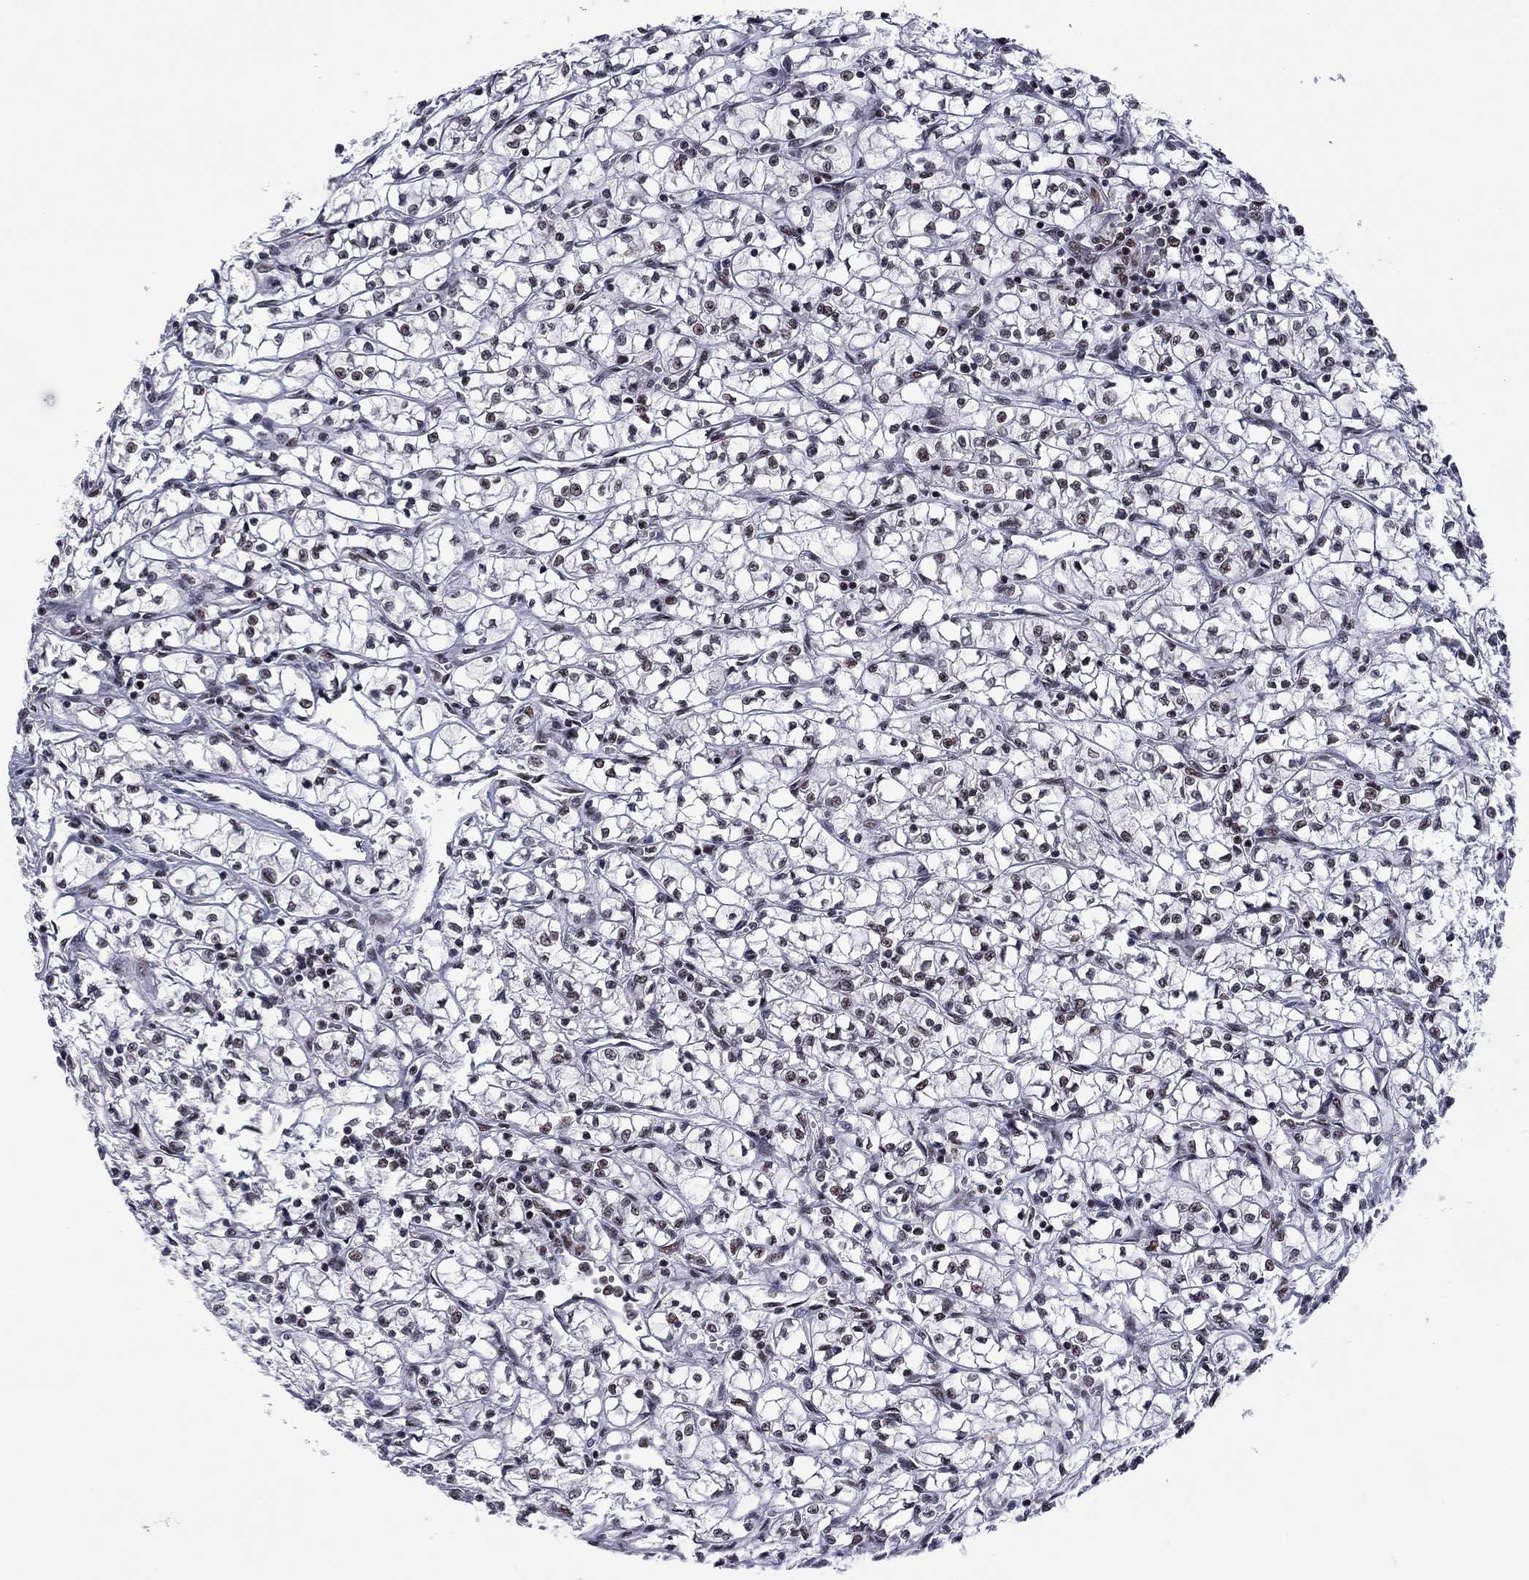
{"staining": {"intensity": "weak", "quantity": "<25%", "location": "nuclear"}, "tissue": "renal cancer", "cell_type": "Tumor cells", "image_type": "cancer", "snomed": [{"axis": "morphology", "description": "Adenocarcinoma, NOS"}, {"axis": "topography", "description": "Kidney"}], "caption": "This is an immunohistochemistry (IHC) histopathology image of renal cancer (adenocarcinoma). There is no positivity in tumor cells.", "gene": "ETV5", "patient": {"sex": "female", "age": 64}}